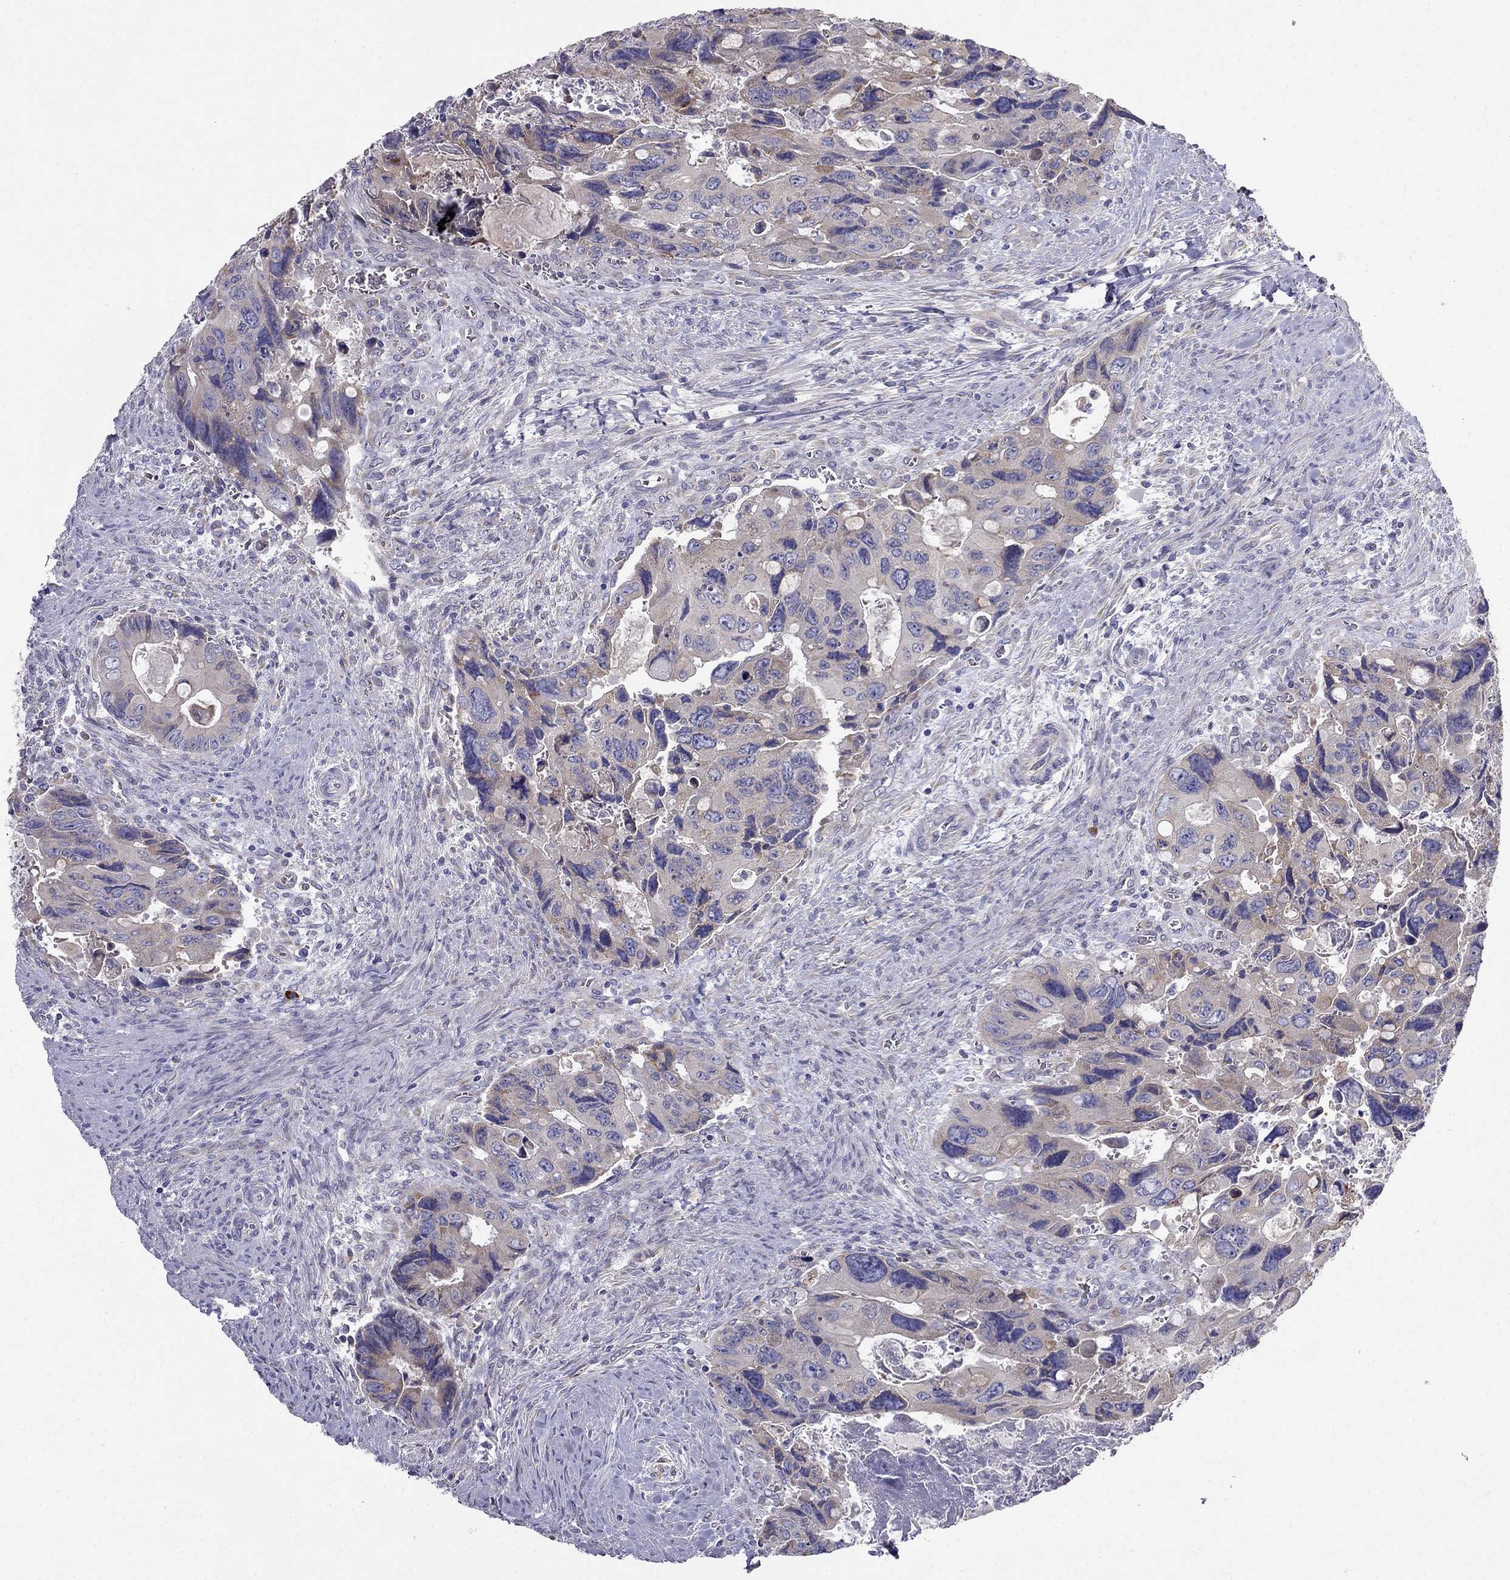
{"staining": {"intensity": "moderate", "quantity": "<25%", "location": "cytoplasmic/membranous"}, "tissue": "colorectal cancer", "cell_type": "Tumor cells", "image_type": "cancer", "snomed": [{"axis": "morphology", "description": "Adenocarcinoma, NOS"}, {"axis": "topography", "description": "Rectum"}], "caption": "Immunohistochemistry micrograph of human adenocarcinoma (colorectal) stained for a protein (brown), which shows low levels of moderate cytoplasmic/membranous staining in approximately <25% of tumor cells.", "gene": "LONRF2", "patient": {"sex": "male", "age": 62}}